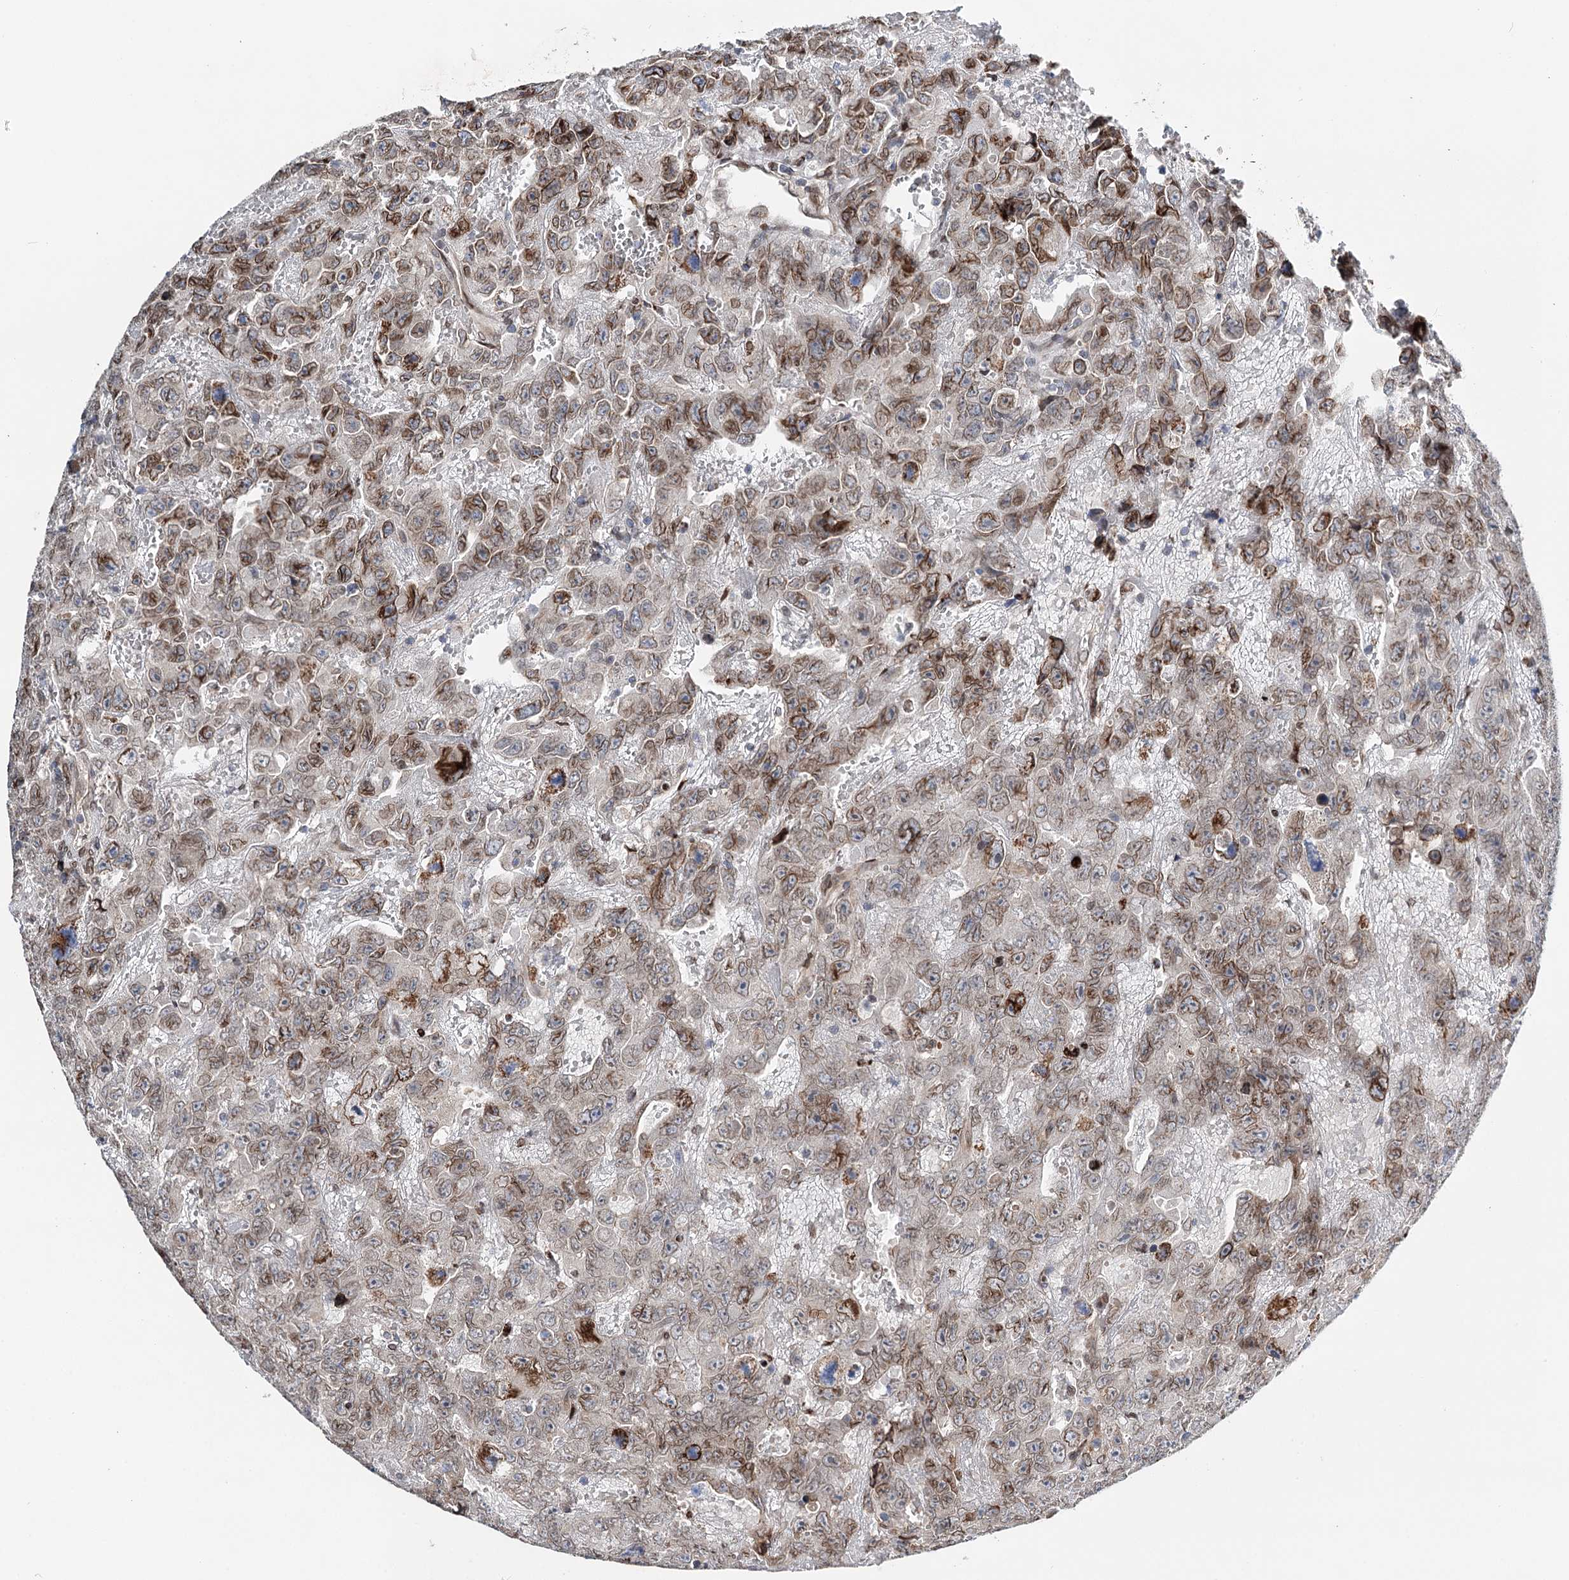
{"staining": {"intensity": "moderate", "quantity": "<25%", "location": "cytoplasmic/membranous,nuclear"}, "tissue": "testis cancer", "cell_type": "Tumor cells", "image_type": "cancer", "snomed": [{"axis": "morphology", "description": "Carcinoma, Embryonal, NOS"}, {"axis": "topography", "description": "Testis"}], "caption": "Moderate cytoplasmic/membranous and nuclear protein staining is seen in approximately <25% of tumor cells in testis cancer.", "gene": "CFAP46", "patient": {"sex": "male", "age": 45}}